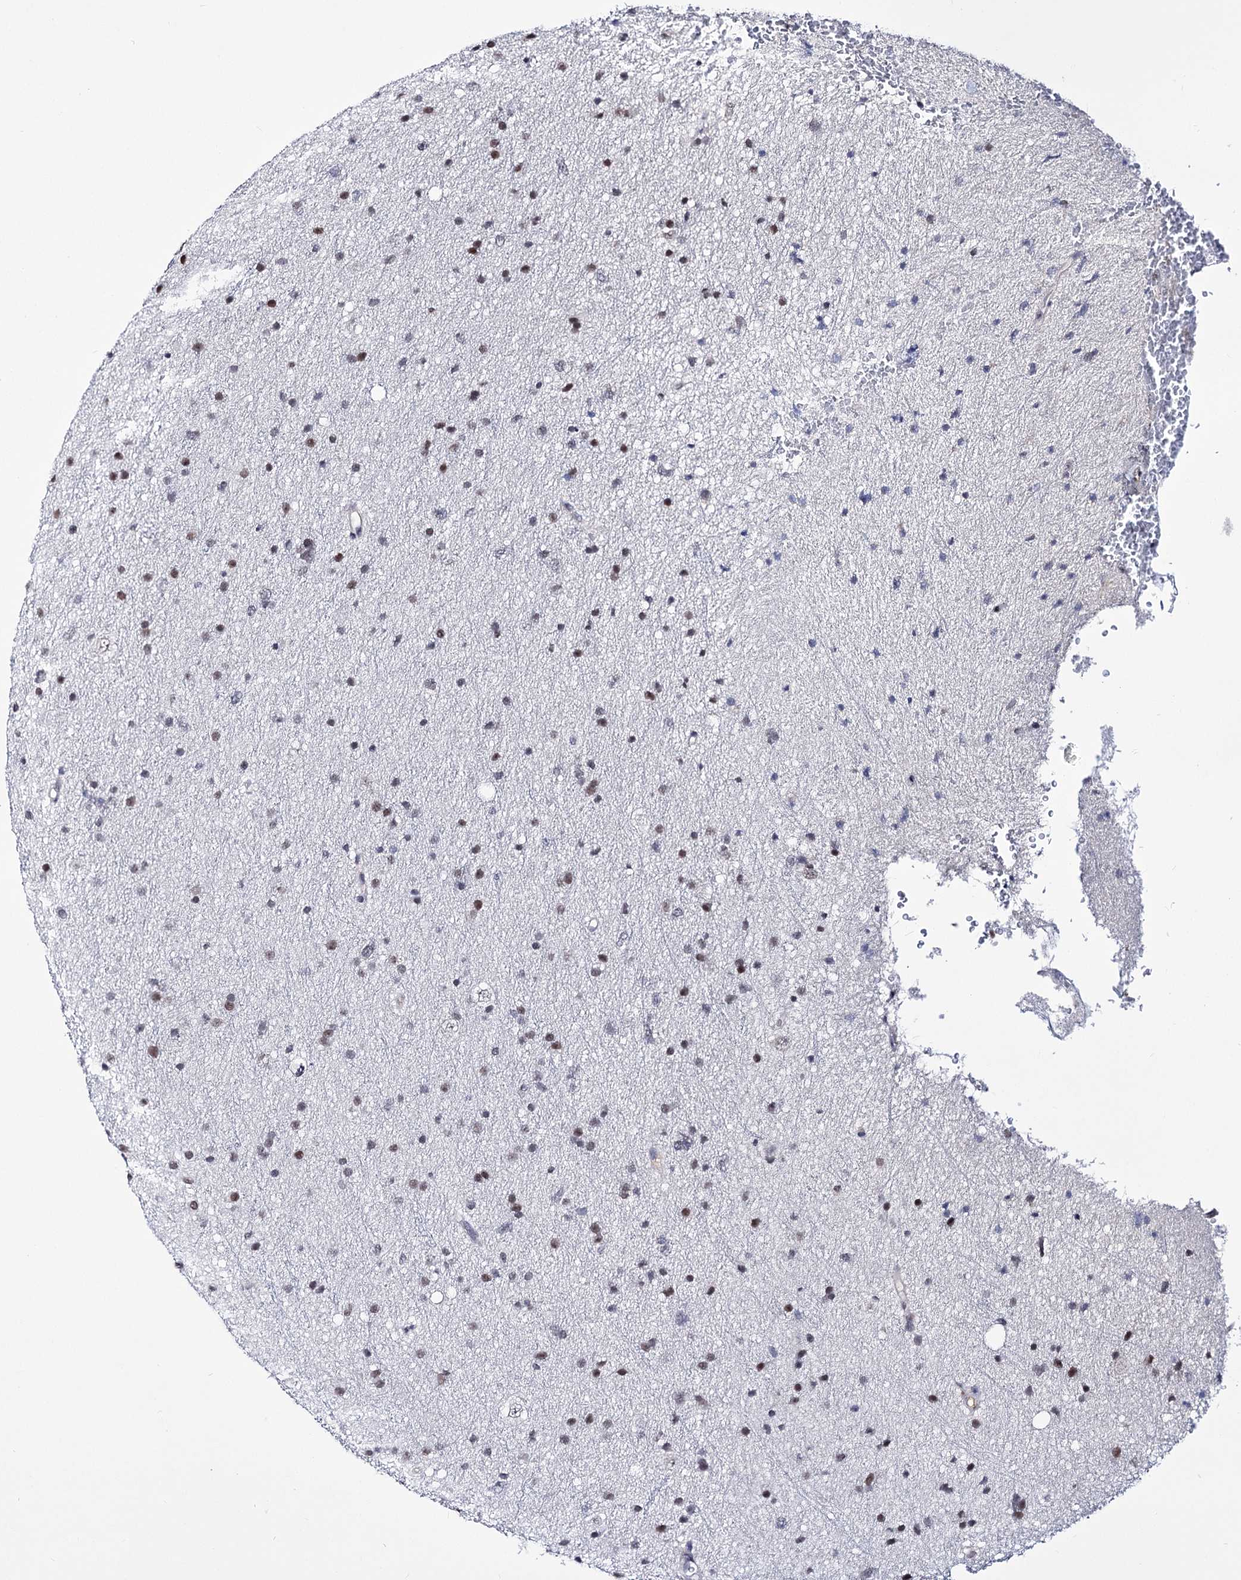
{"staining": {"intensity": "moderate", "quantity": "25%-75%", "location": "nuclear"}, "tissue": "glioma", "cell_type": "Tumor cells", "image_type": "cancer", "snomed": [{"axis": "morphology", "description": "Glioma, malignant, Low grade"}, {"axis": "topography", "description": "Cerebral cortex"}], "caption": "High-power microscopy captured an IHC photomicrograph of low-grade glioma (malignant), revealing moderate nuclear expression in approximately 25%-75% of tumor cells.", "gene": "PPRC1", "patient": {"sex": "female", "age": 39}}